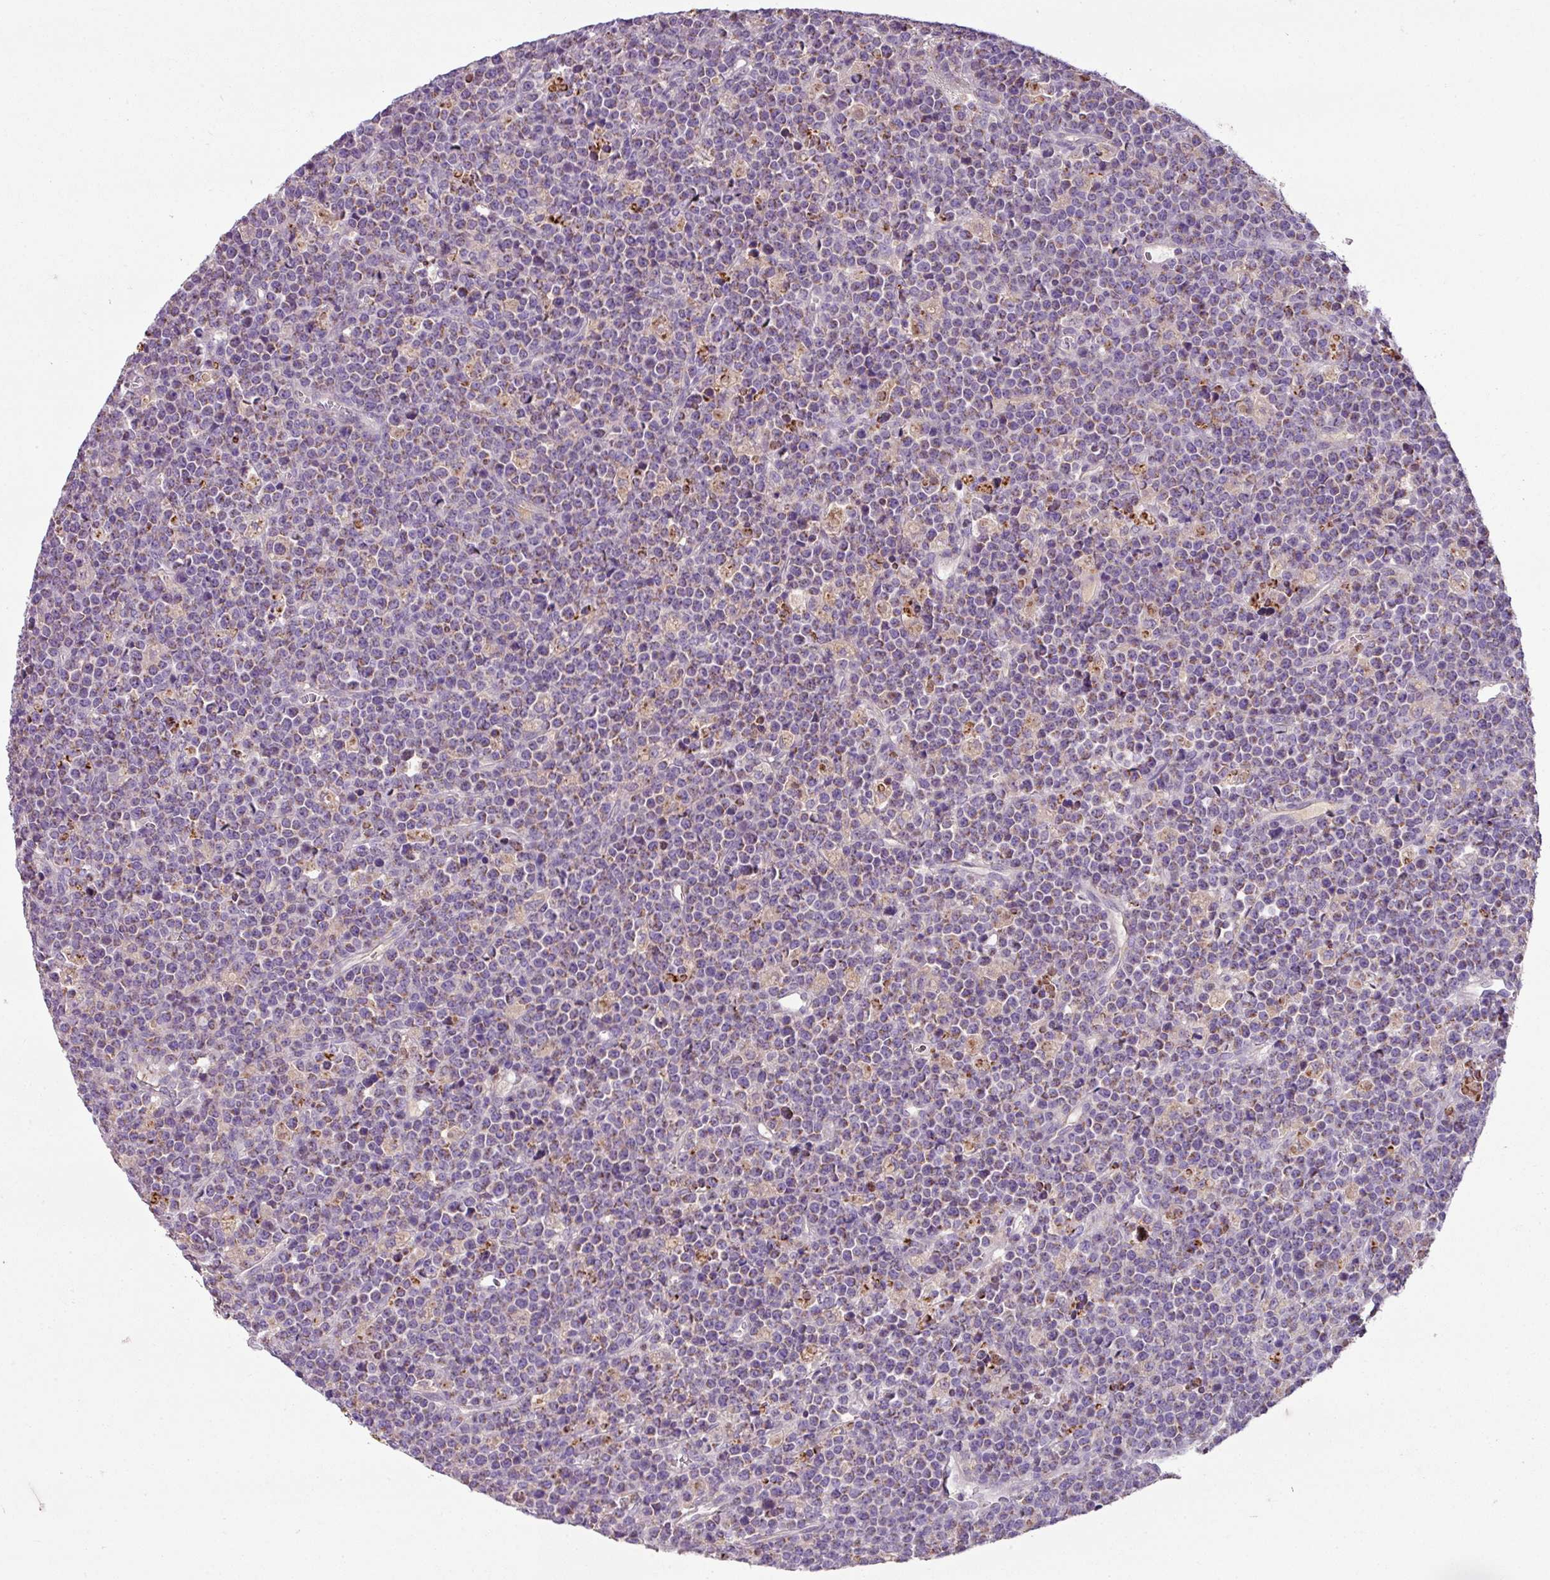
{"staining": {"intensity": "weak", "quantity": "25%-75%", "location": "cytoplasmic/membranous"}, "tissue": "lymphoma", "cell_type": "Tumor cells", "image_type": "cancer", "snomed": [{"axis": "morphology", "description": "Malignant lymphoma, non-Hodgkin's type, High grade"}, {"axis": "topography", "description": "Ovary"}], "caption": "The histopathology image exhibits staining of lymphoma, revealing weak cytoplasmic/membranous protein positivity (brown color) within tumor cells. (IHC, brightfield microscopy, high magnification).", "gene": "LRRC9", "patient": {"sex": "female", "age": 56}}